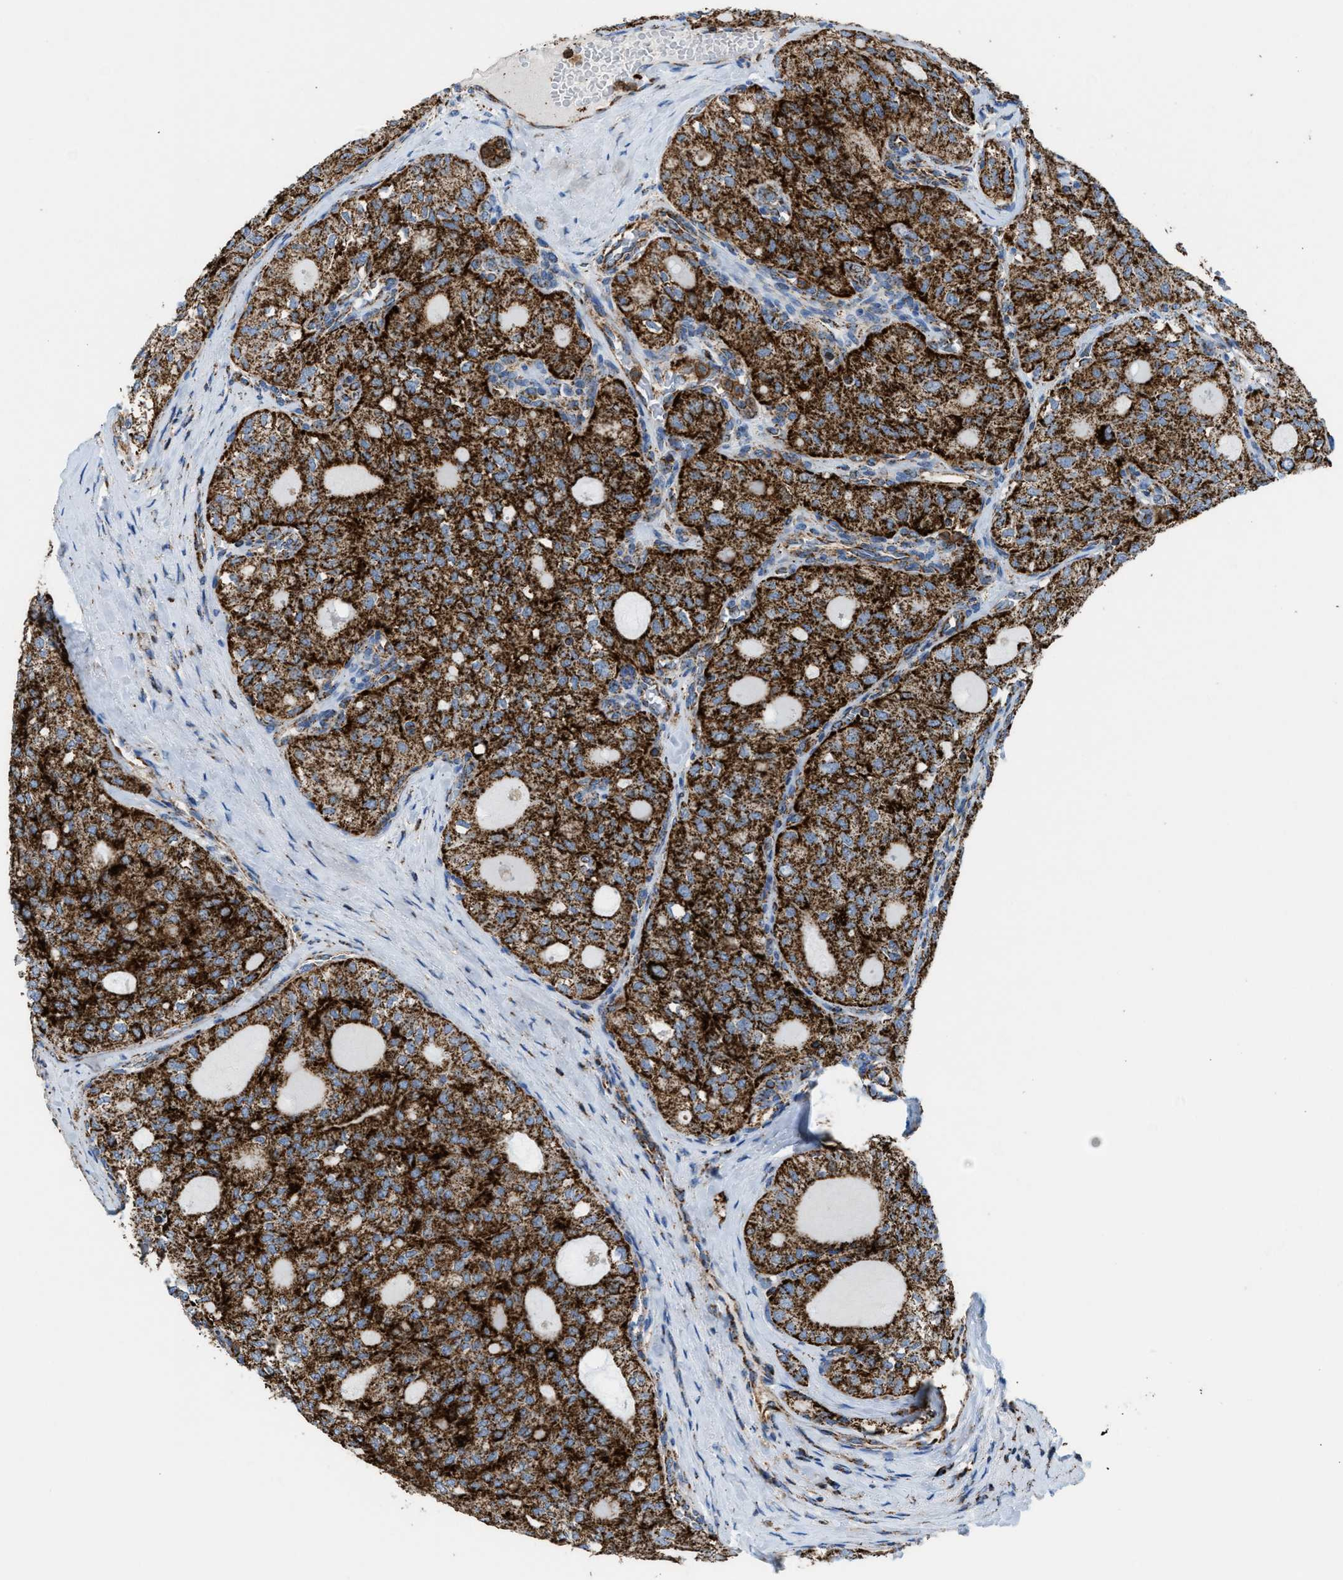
{"staining": {"intensity": "strong", "quantity": ">75%", "location": "cytoplasmic/membranous"}, "tissue": "thyroid cancer", "cell_type": "Tumor cells", "image_type": "cancer", "snomed": [{"axis": "morphology", "description": "Follicular adenoma carcinoma, NOS"}, {"axis": "topography", "description": "Thyroid gland"}], "caption": "Thyroid follicular adenoma carcinoma stained with a brown dye displays strong cytoplasmic/membranous positive positivity in about >75% of tumor cells.", "gene": "ECHS1", "patient": {"sex": "male", "age": 75}}